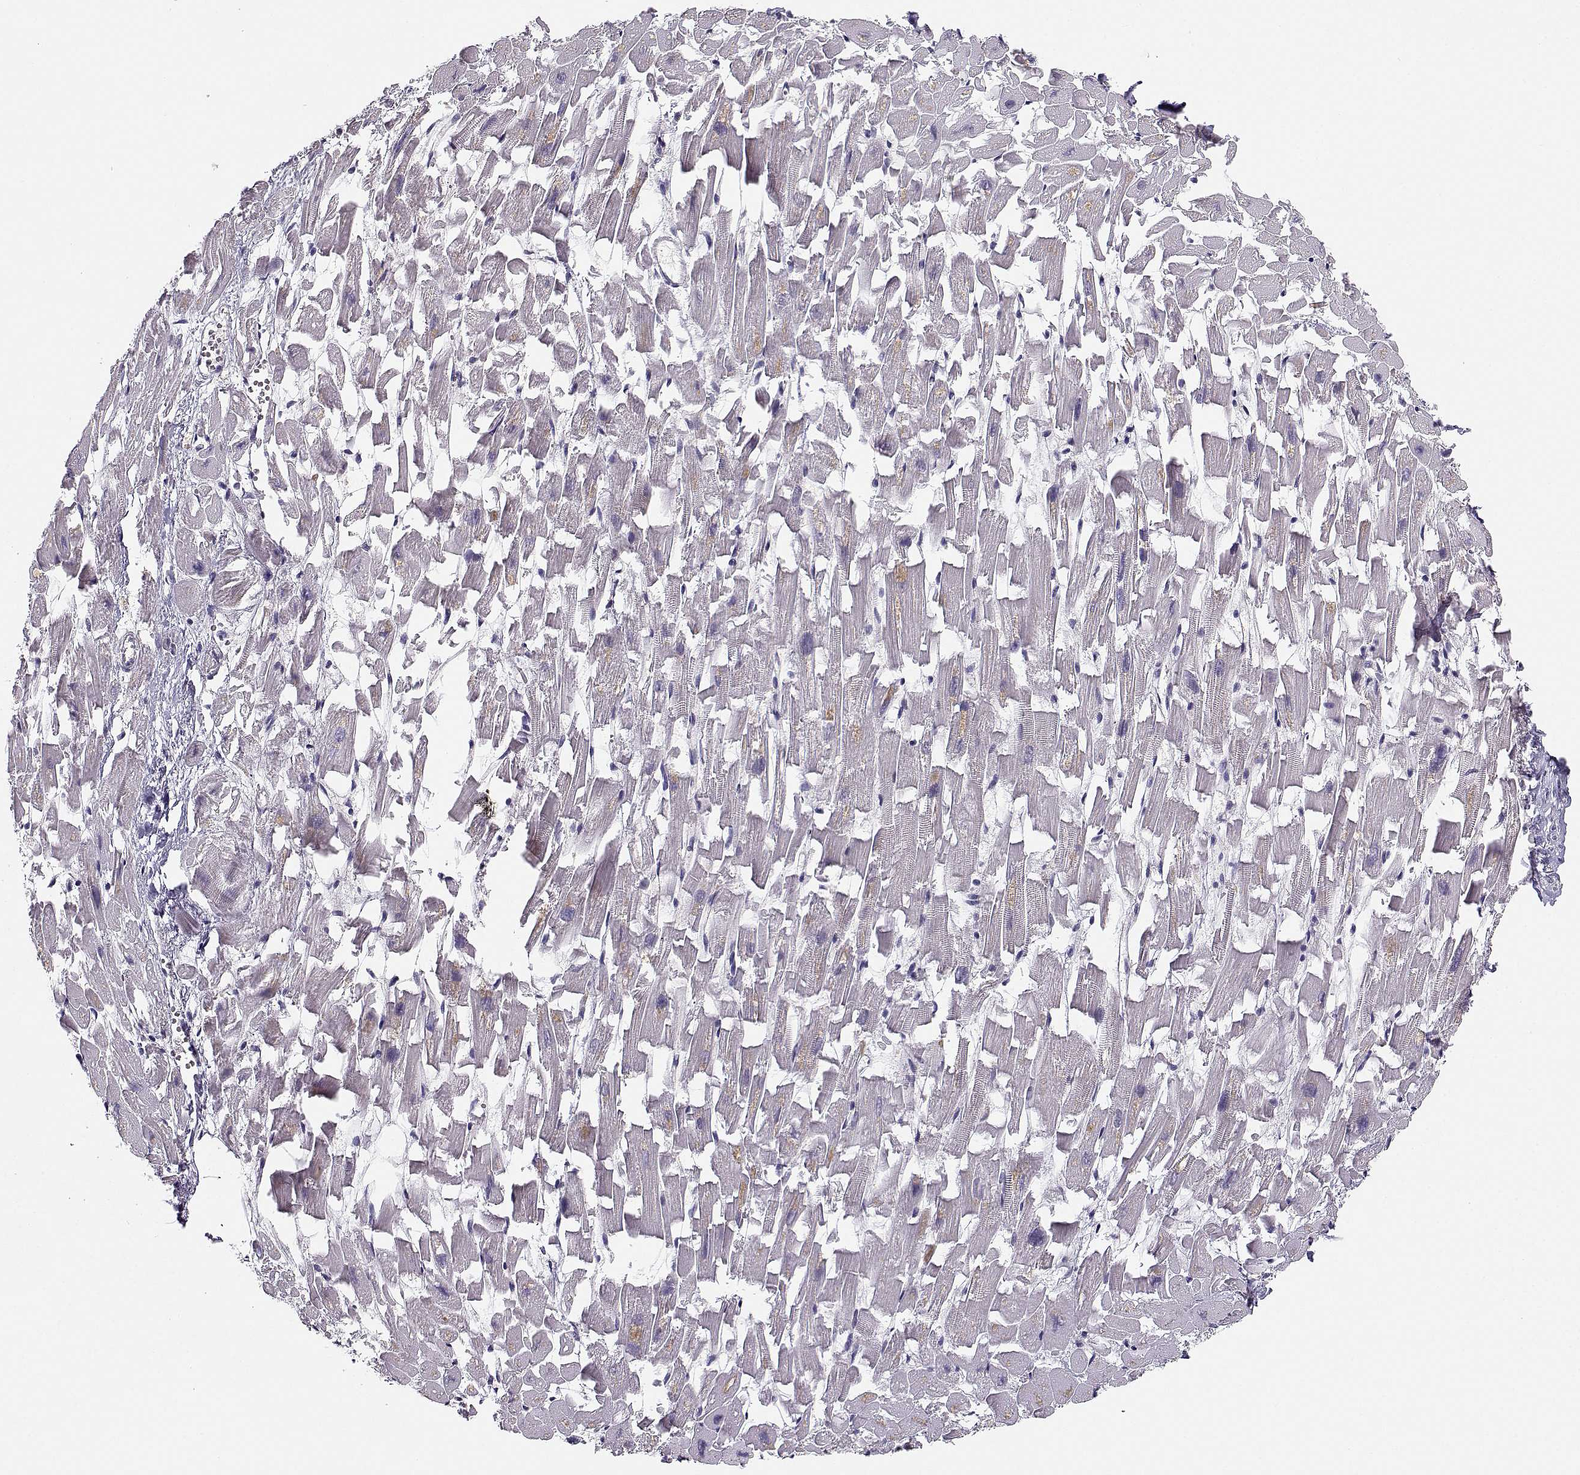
{"staining": {"intensity": "negative", "quantity": "none", "location": "none"}, "tissue": "heart muscle", "cell_type": "Cardiomyocytes", "image_type": "normal", "snomed": [{"axis": "morphology", "description": "Normal tissue, NOS"}, {"axis": "topography", "description": "Heart"}], "caption": "IHC histopathology image of benign human heart muscle stained for a protein (brown), which displays no positivity in cardiomyocytes. (DAB (3,3'-diaminobenzidine) immunohistochemistry (IHC), high magnification).", "gene": "TMEM145", "patient": {"sex": "female", "age": 64}}